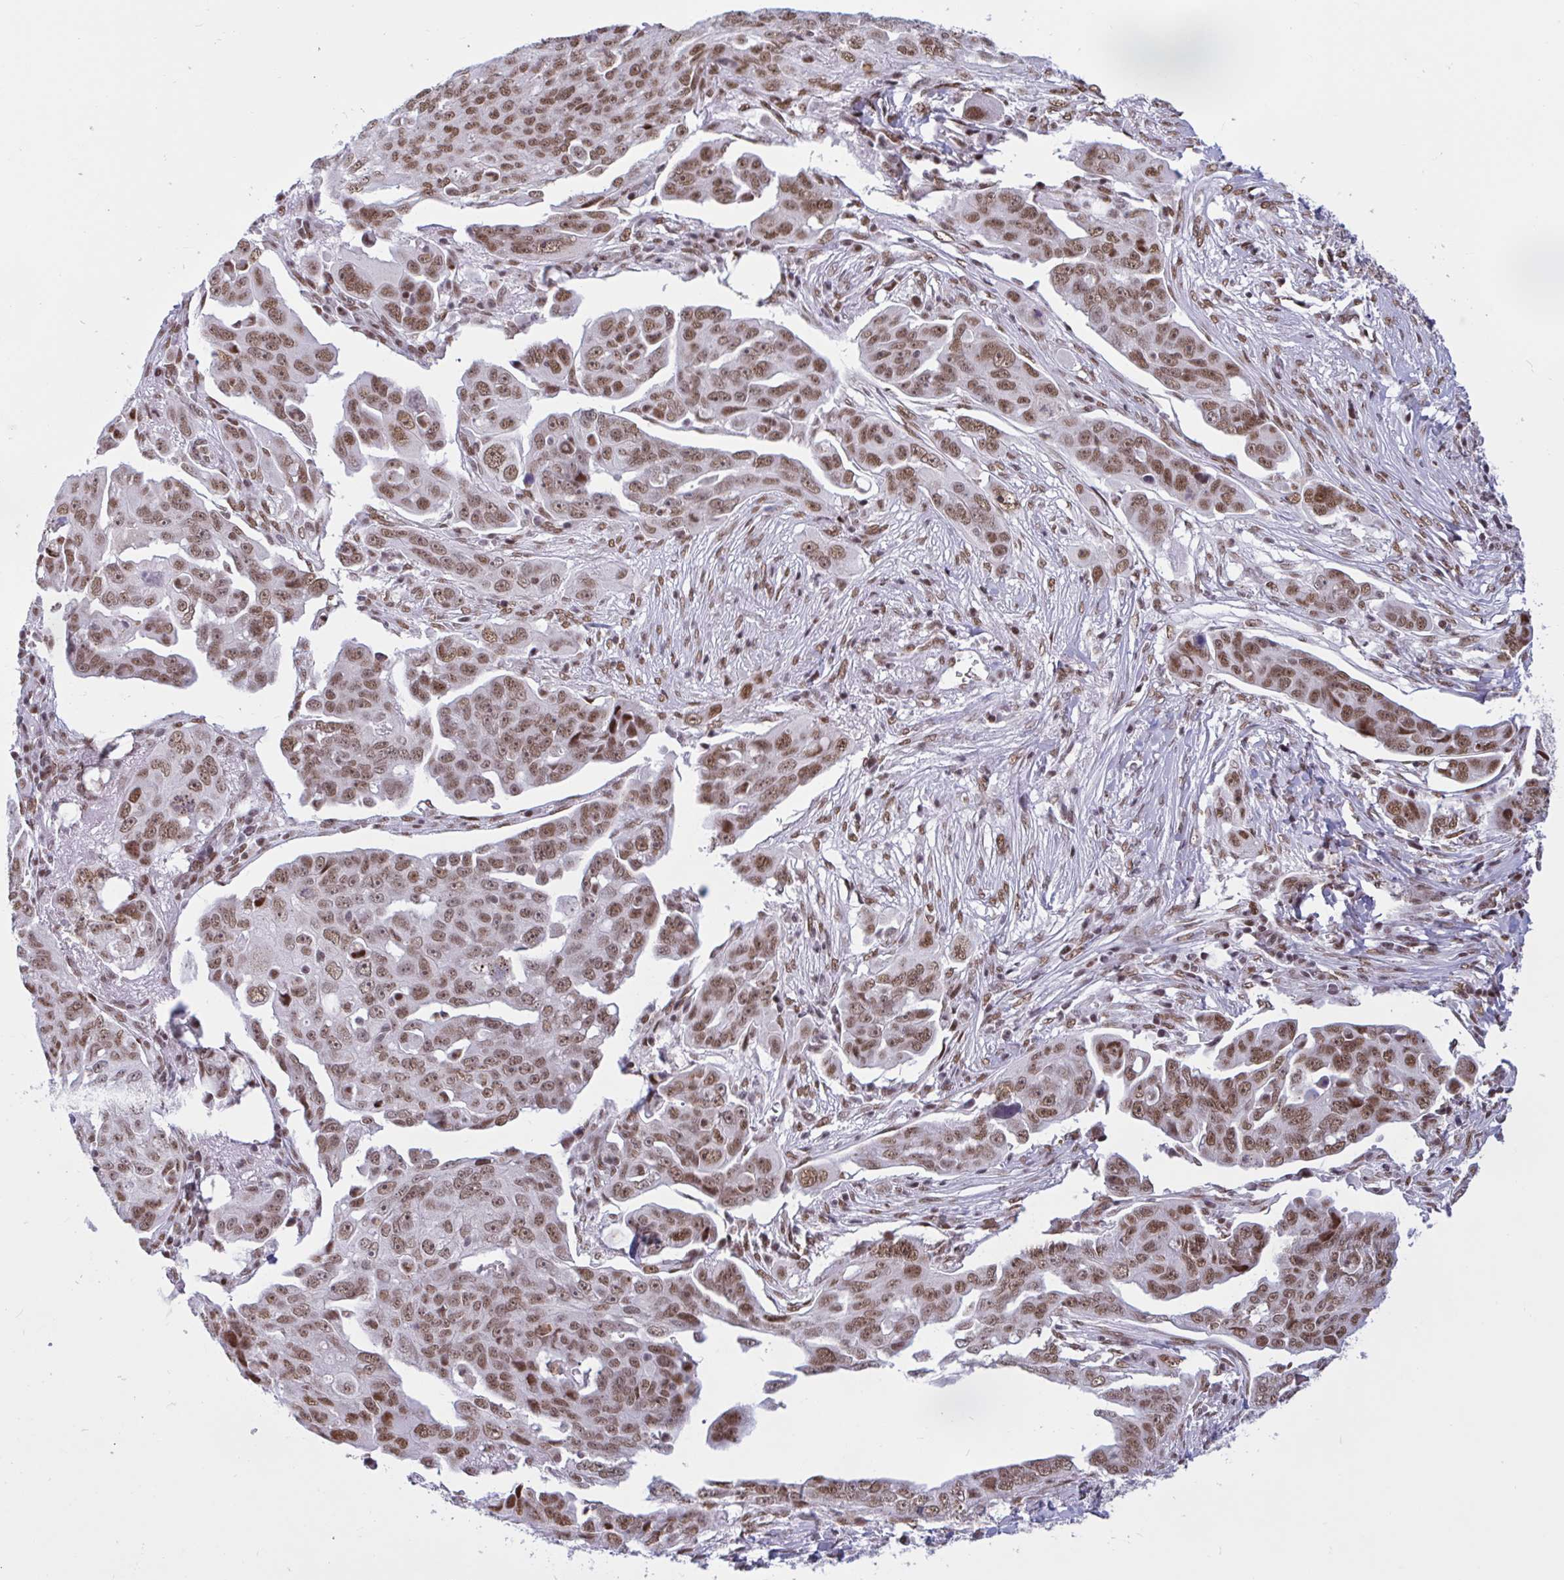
{"staining": {"intensity": "moderate", "quantity": ">75%", "location": "nuclear"}, "tissue": "ovarian cancer", "cell_type": "Tumor cells", "image_type": "cancer", "snomed": [{"axis": "morphology", "description": "Carcinoma, endometroid"}, {"axis": "topography", "description": "Ovary"}], "caption": "Endometroid carcinoma (ovarian) stained for a protein (brown) exhibits moderate nuclear positive positivity in about >75% of tumor cells.", "gene": "CBFA2T2", "patient": {"sex": "female", "age": 70}}